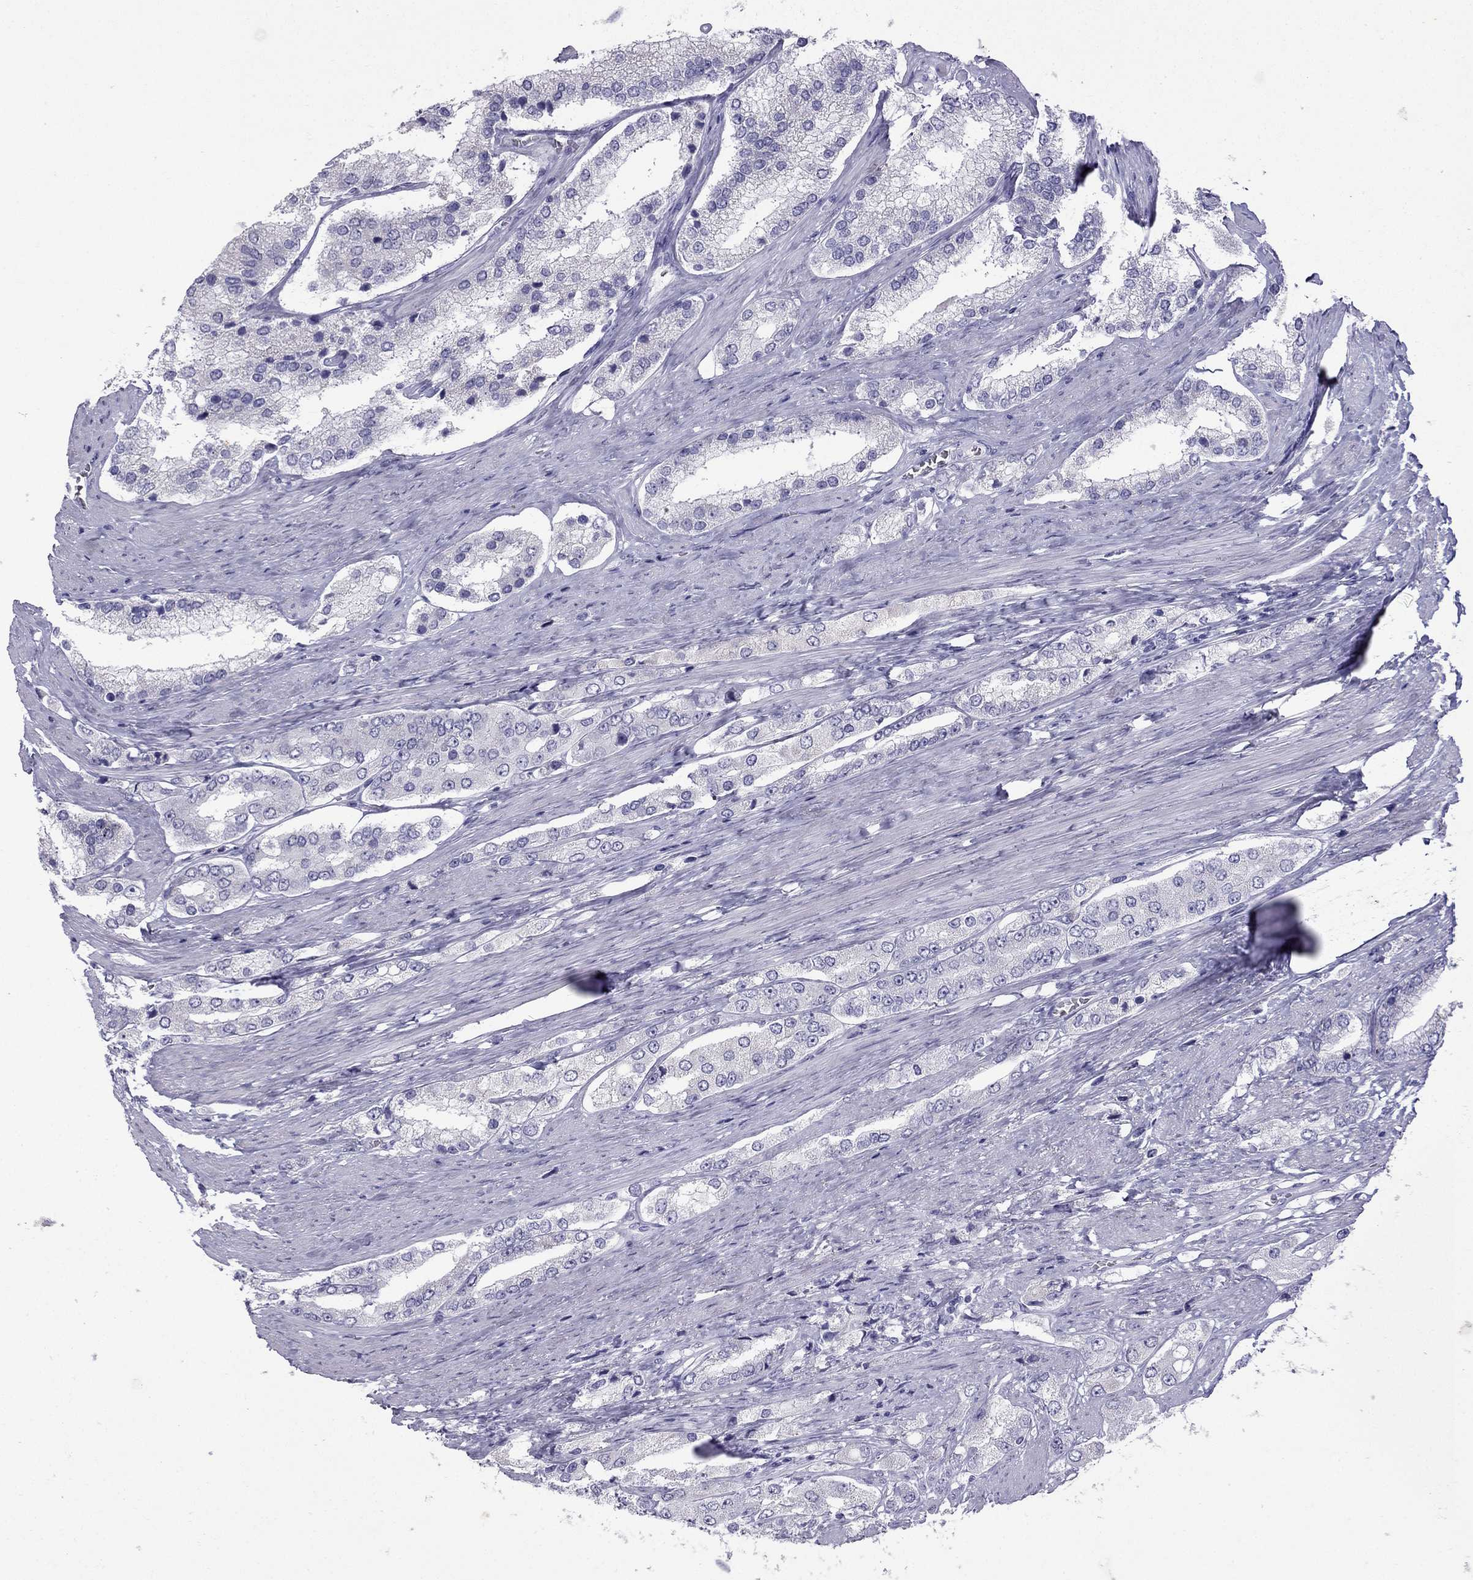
{"staining": {"intensity": "negative", "quantity": "none", "location": "none"}, "tissue": "prostate cancer", "cell_type": "Tumor cells", "image_type": "cancer", "snomed": [{"axis": "morphology", "description": "Adenocarcinoma, Low grade"}, {"axis": "topography", "description": "Prostate"}], "caption": "The immunohistochemistry image has no significant expression in tumor cells of adenocarcinoma (low-grade) (prostate) tissue.", "gene": "GJA8", "patient": {"sex": "male", "age": 69}}